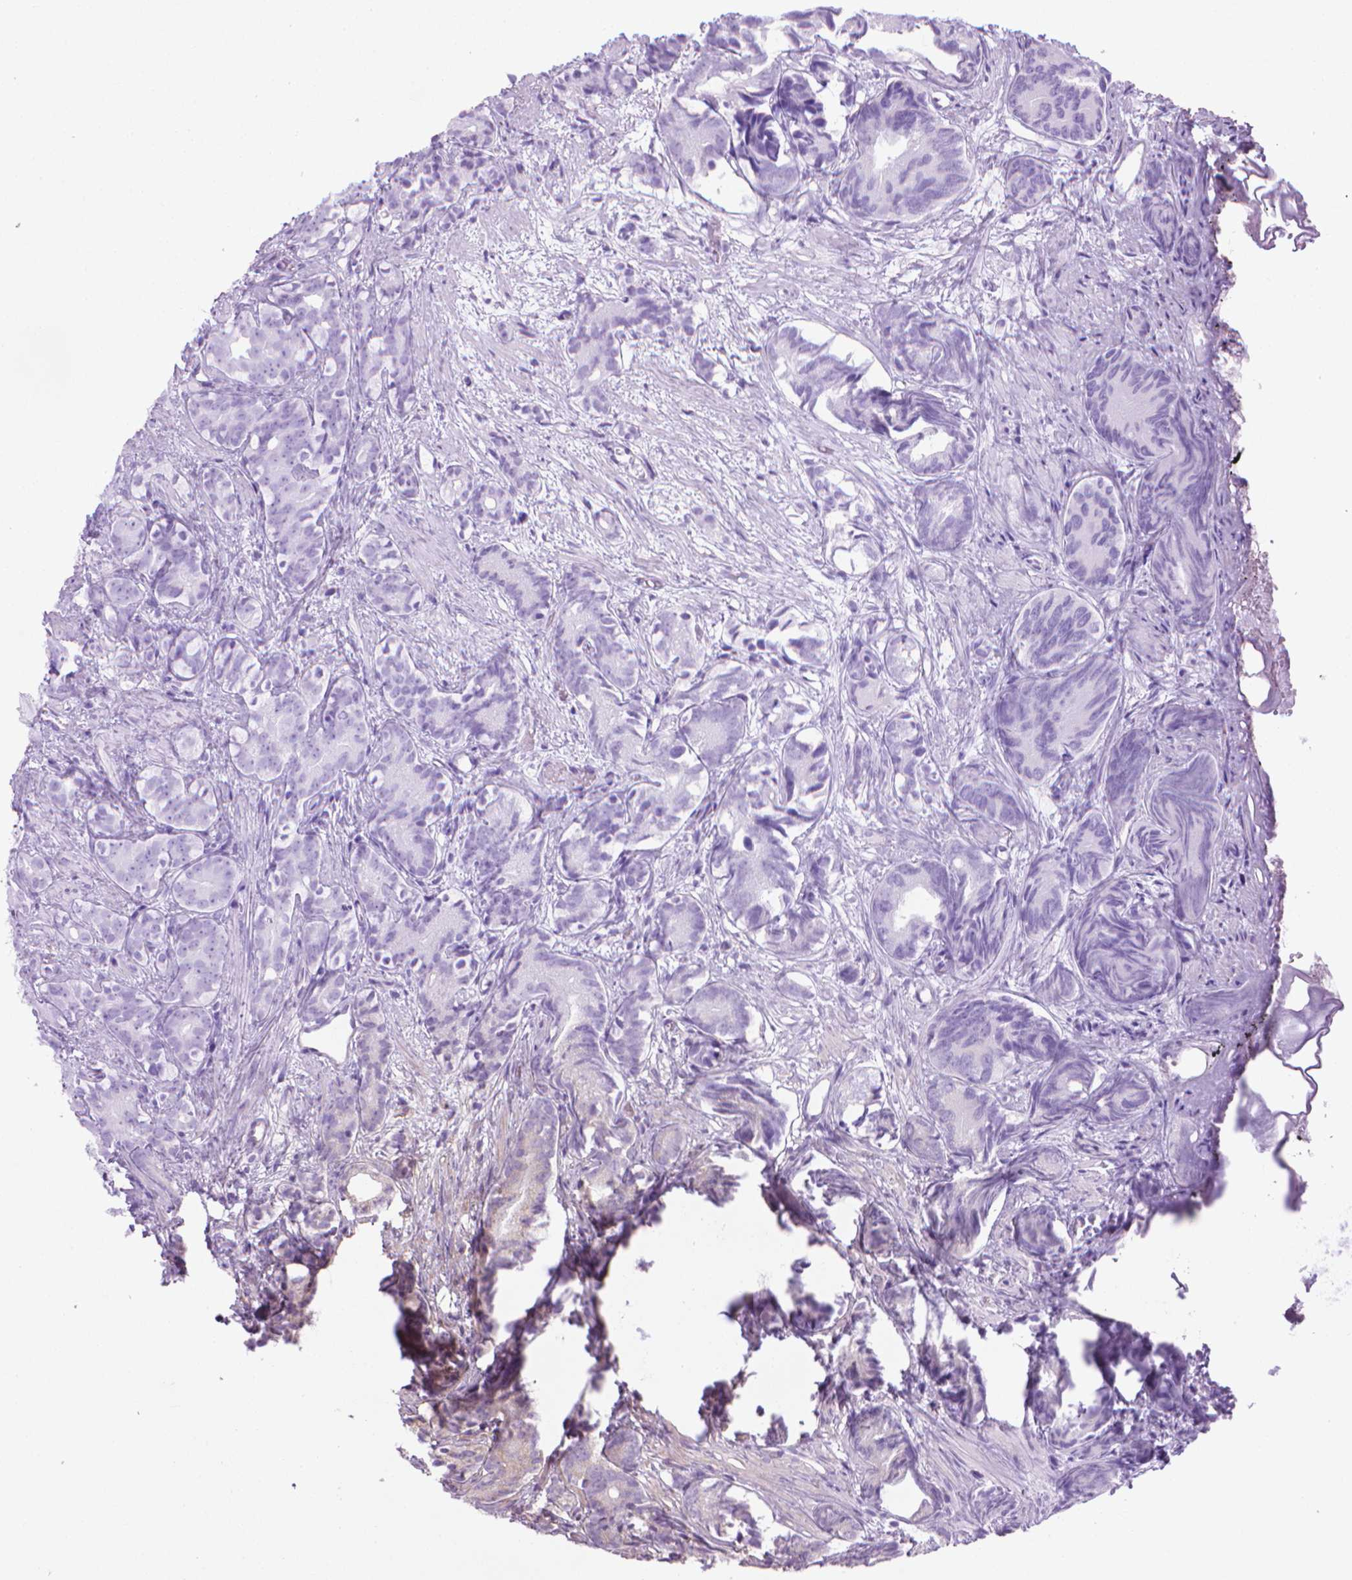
{"staining": {"intensity": "moderate", "quantity": "25%-75%", "location": "cytoplasmic/membranous"}, "tissue": "prostate cancer", "cell_type": "Tumor cells", "image_type": "cancer", "snomed": [{"axis": "morphology", "description": "Adenocarcinoma, High grade"}, {"axis": "topography", "description": "Prostate"}], "caption": "The micrograph displays a brown stain indicating the presence of a protein in the cytoplasmic/membranous of tumor cells in prostate cancer. Nuclei are stained in blue.", "gene": "TENT5A", "patient": {"sex": "male", "age": 84}}